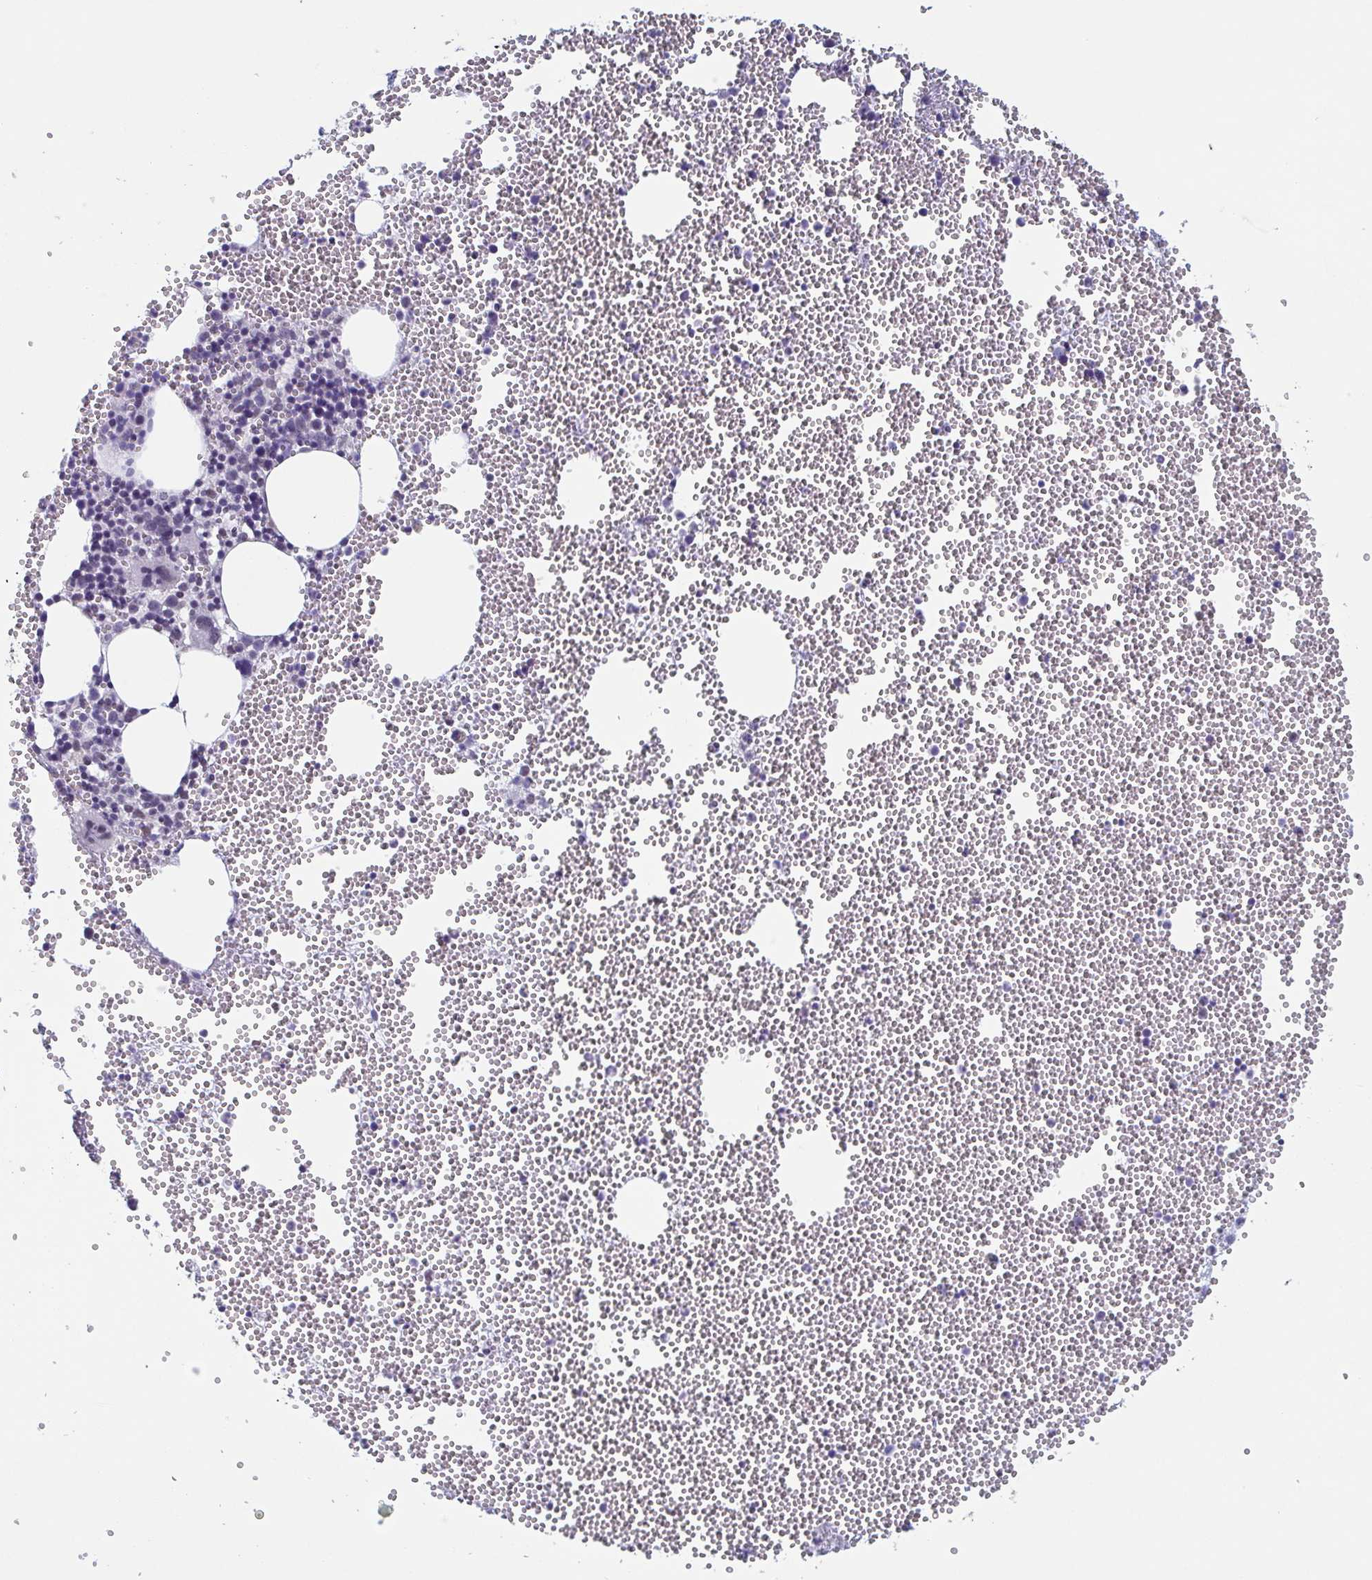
{"staining": {"intensity": "negative", "quantity": "none", "location": "none"}, "tissue": "bone marrow", "cell_type": "Hematopoietic cells", "image_type": "normal", "snomed": [{"axis": "morphology", "description": "Normal tissue, NOS"}, {"axis": "topography", "description": "Bone marrow"}], "caption": "Immunohistochemistry of unremarkable bone marrow demonstrates no expression in hematopoietic cells.", "gene": "TMEM92", "patient": {"sex": "female", "age": 80}}